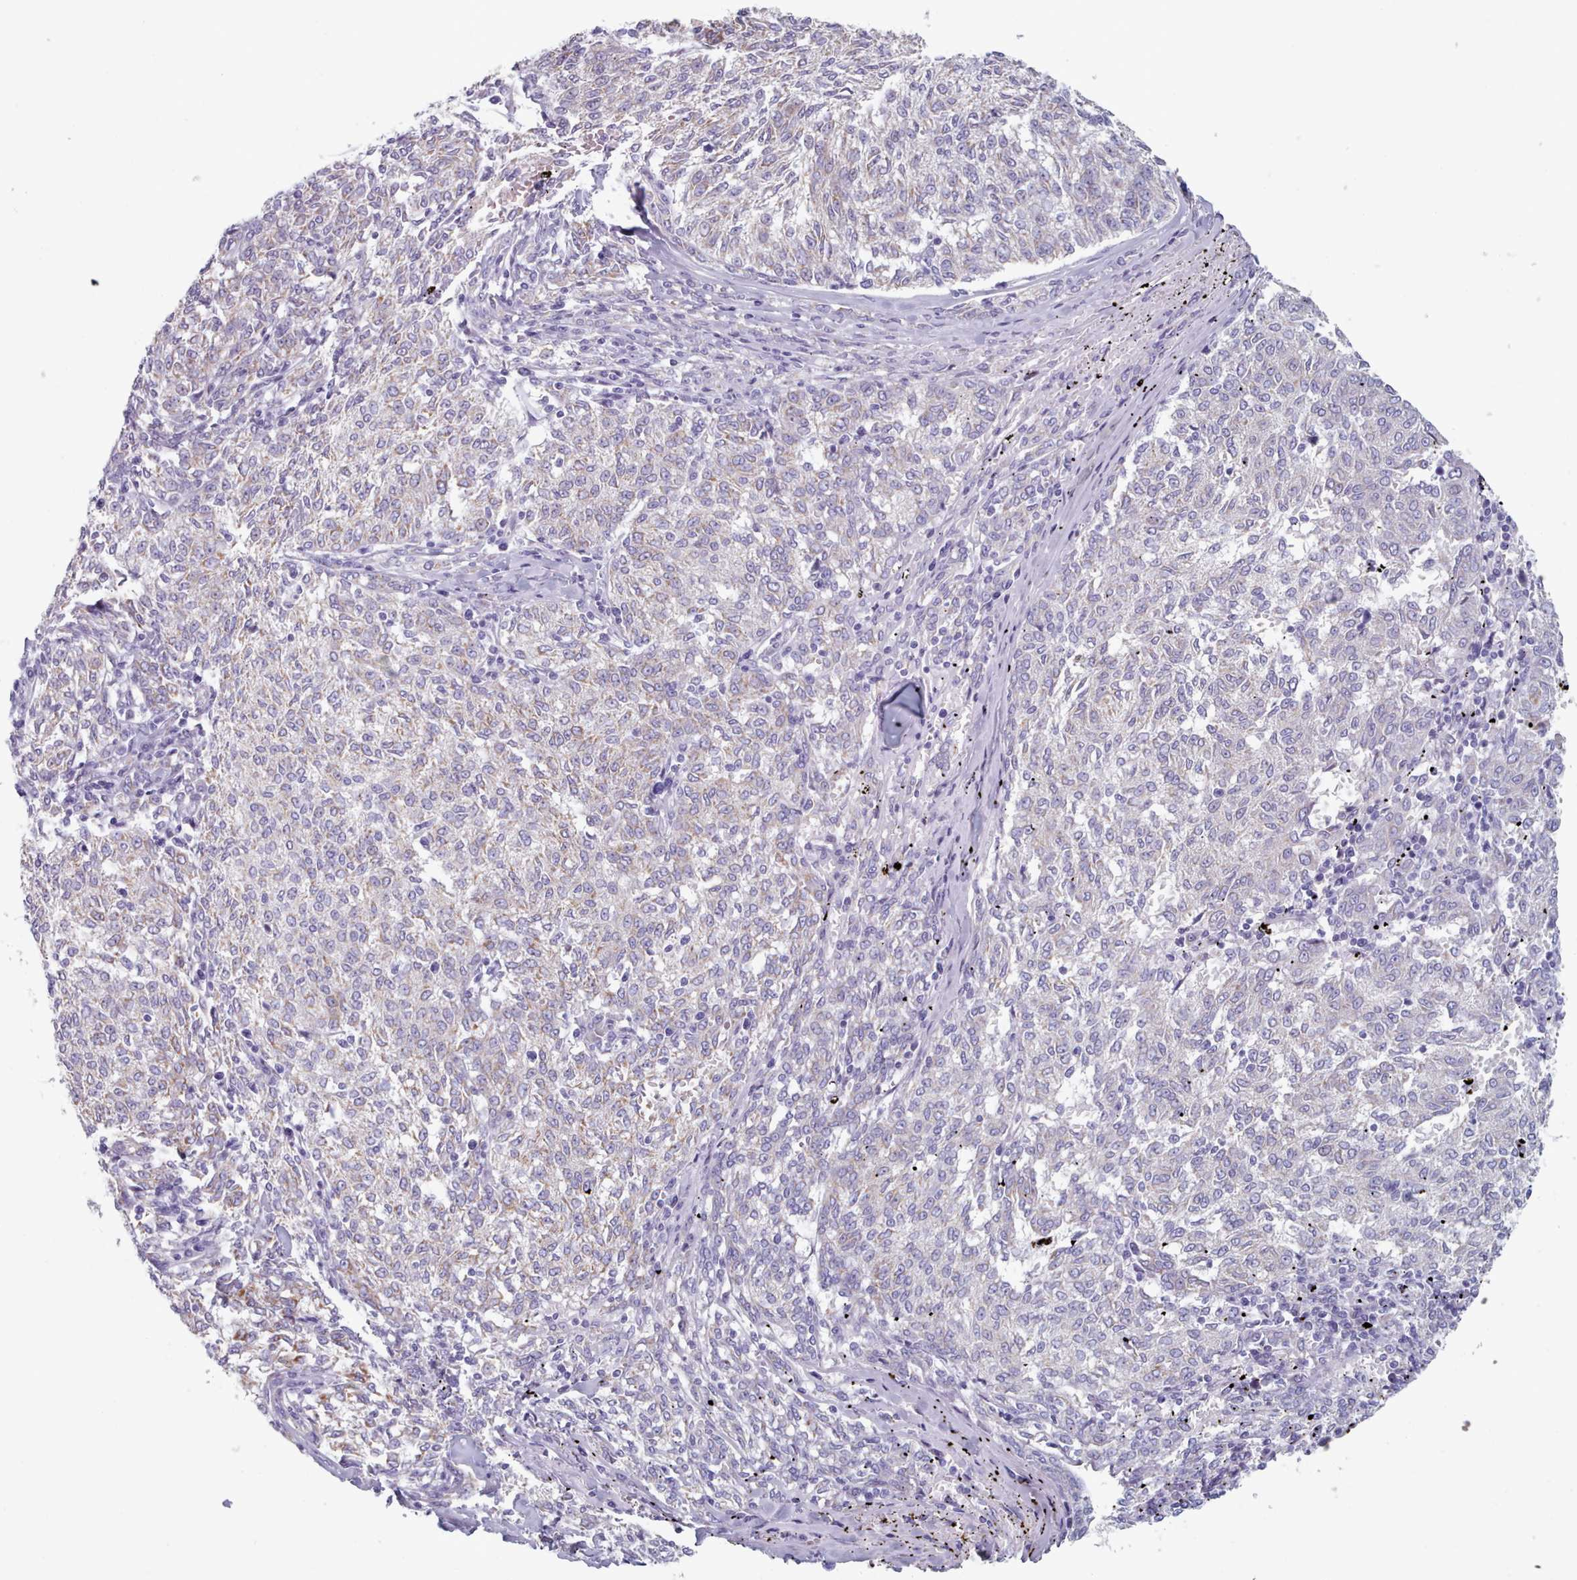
{"staining": {"intensity": "negative", "quantity": "none", "location": "none"}, "tissue": "melanoma", "cell_type": "Tumor cells", "image_type": "cancer", "snomed": [{"axis": "morphology", "description": "Malignant melanoma, NOS"}, {"axis": "topography", "description": "Skin"}], "caption": "Immunohistochemistry micrograph of human melanoma stained for a protein (brown), which displays no expression in tumor cells. (Stains: DAB (3,3'-diaminobenzidine) IHC with hematoxylin counter stain, Microscopy: brightfield microscopy at high magnification).", "gene": "HAO1", "patient": {"sex": "female", "age": 72}}